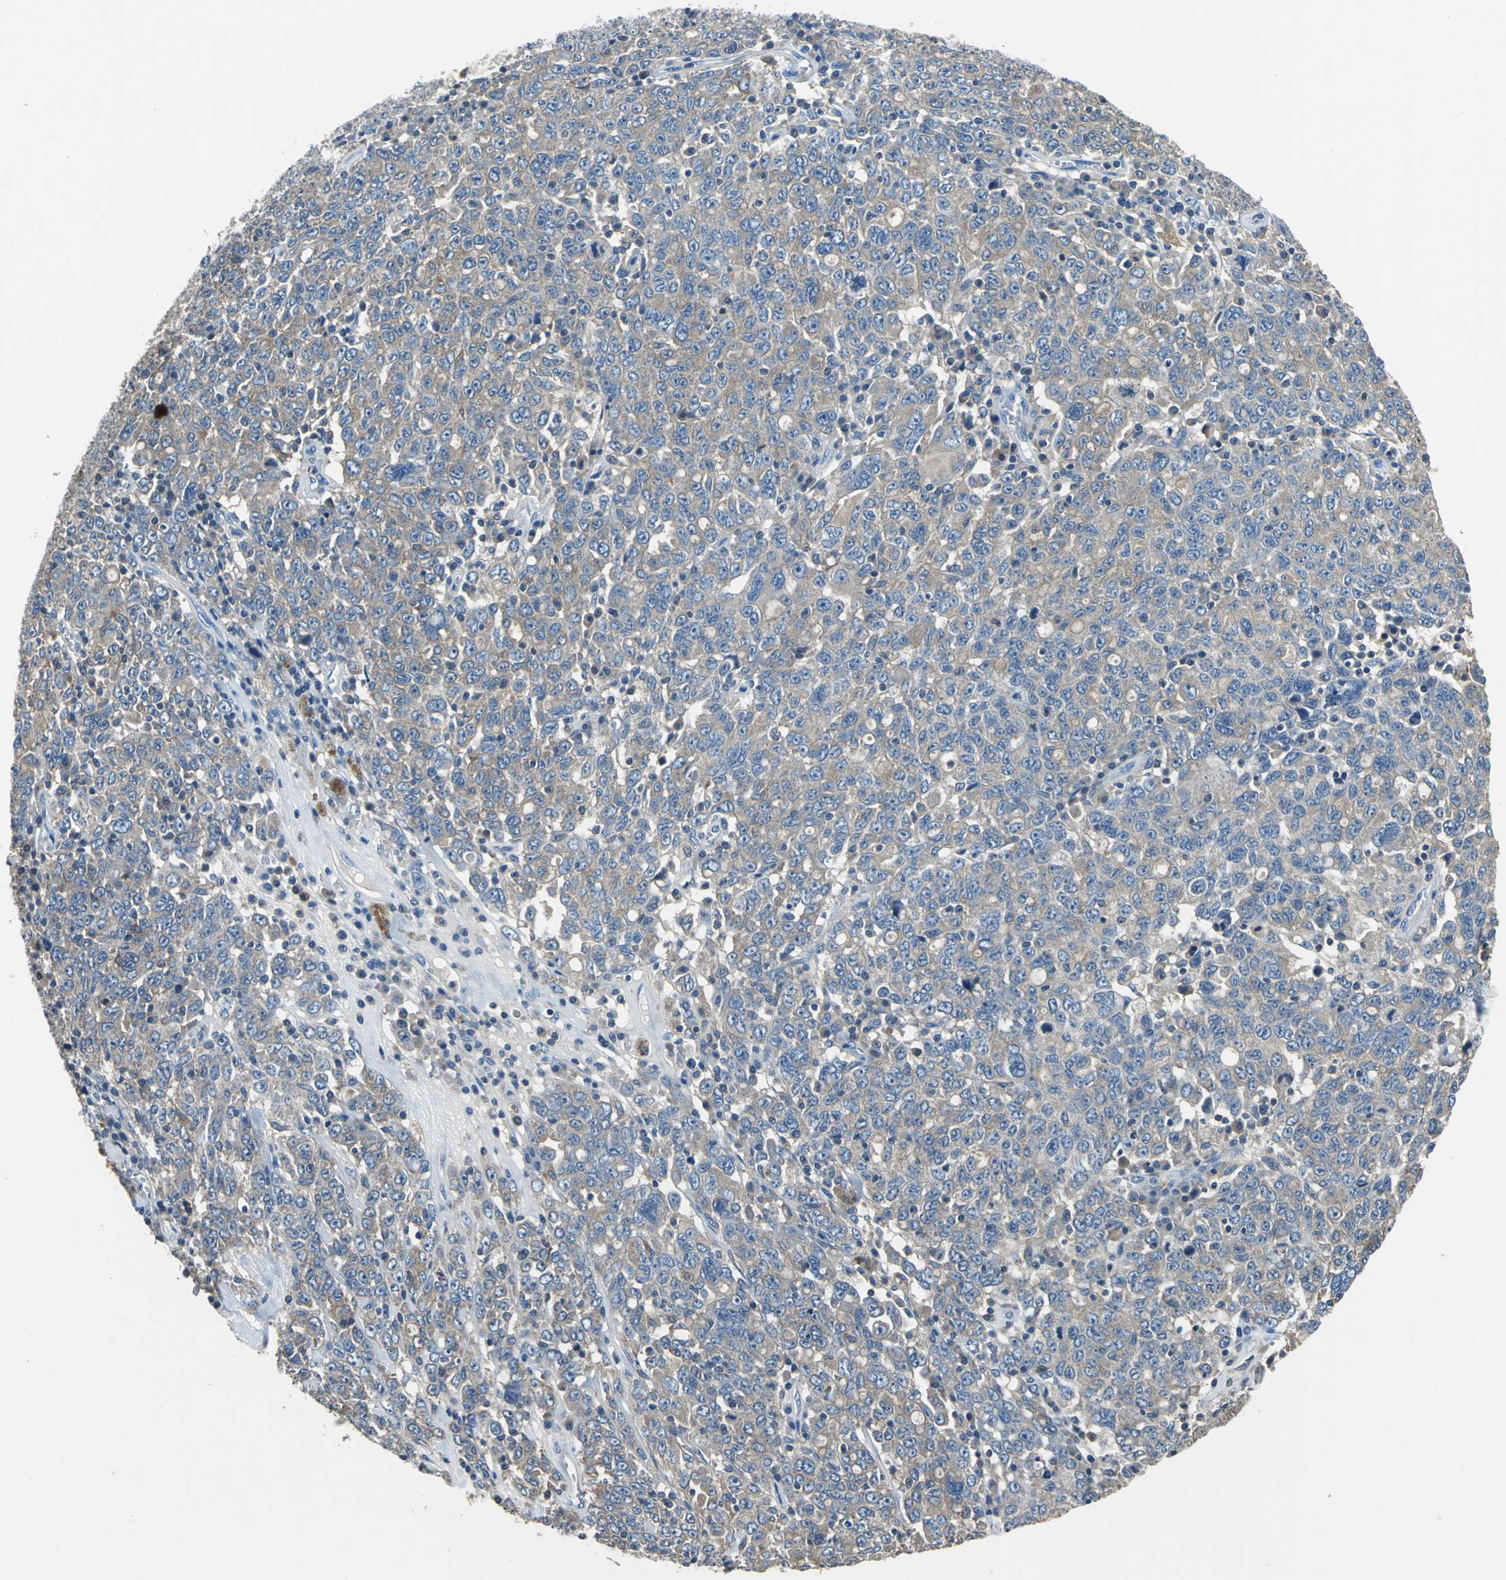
{"staining": {"intensity": "weak", "quantity": "25%-75%", "location": "cytoplasmic/membranous"}, "tissue": "ovarian cancer", "cell_type": "Tumor cells", "image_type": "cancer", "snomed": [{"axis": "morphology", "description": "Carcinoma, endometroid"}, {"axis": "topography", "description": "Ovary"}], "caption": "Protein expression analysis of human endometroid carcinoma (ovarian) reveals weak cytoplasmic/membranous staining in approximately 25%-75% of tumor cells.", "gene": "PRKCA", "patient": {"sex": "female", "age": 62}}